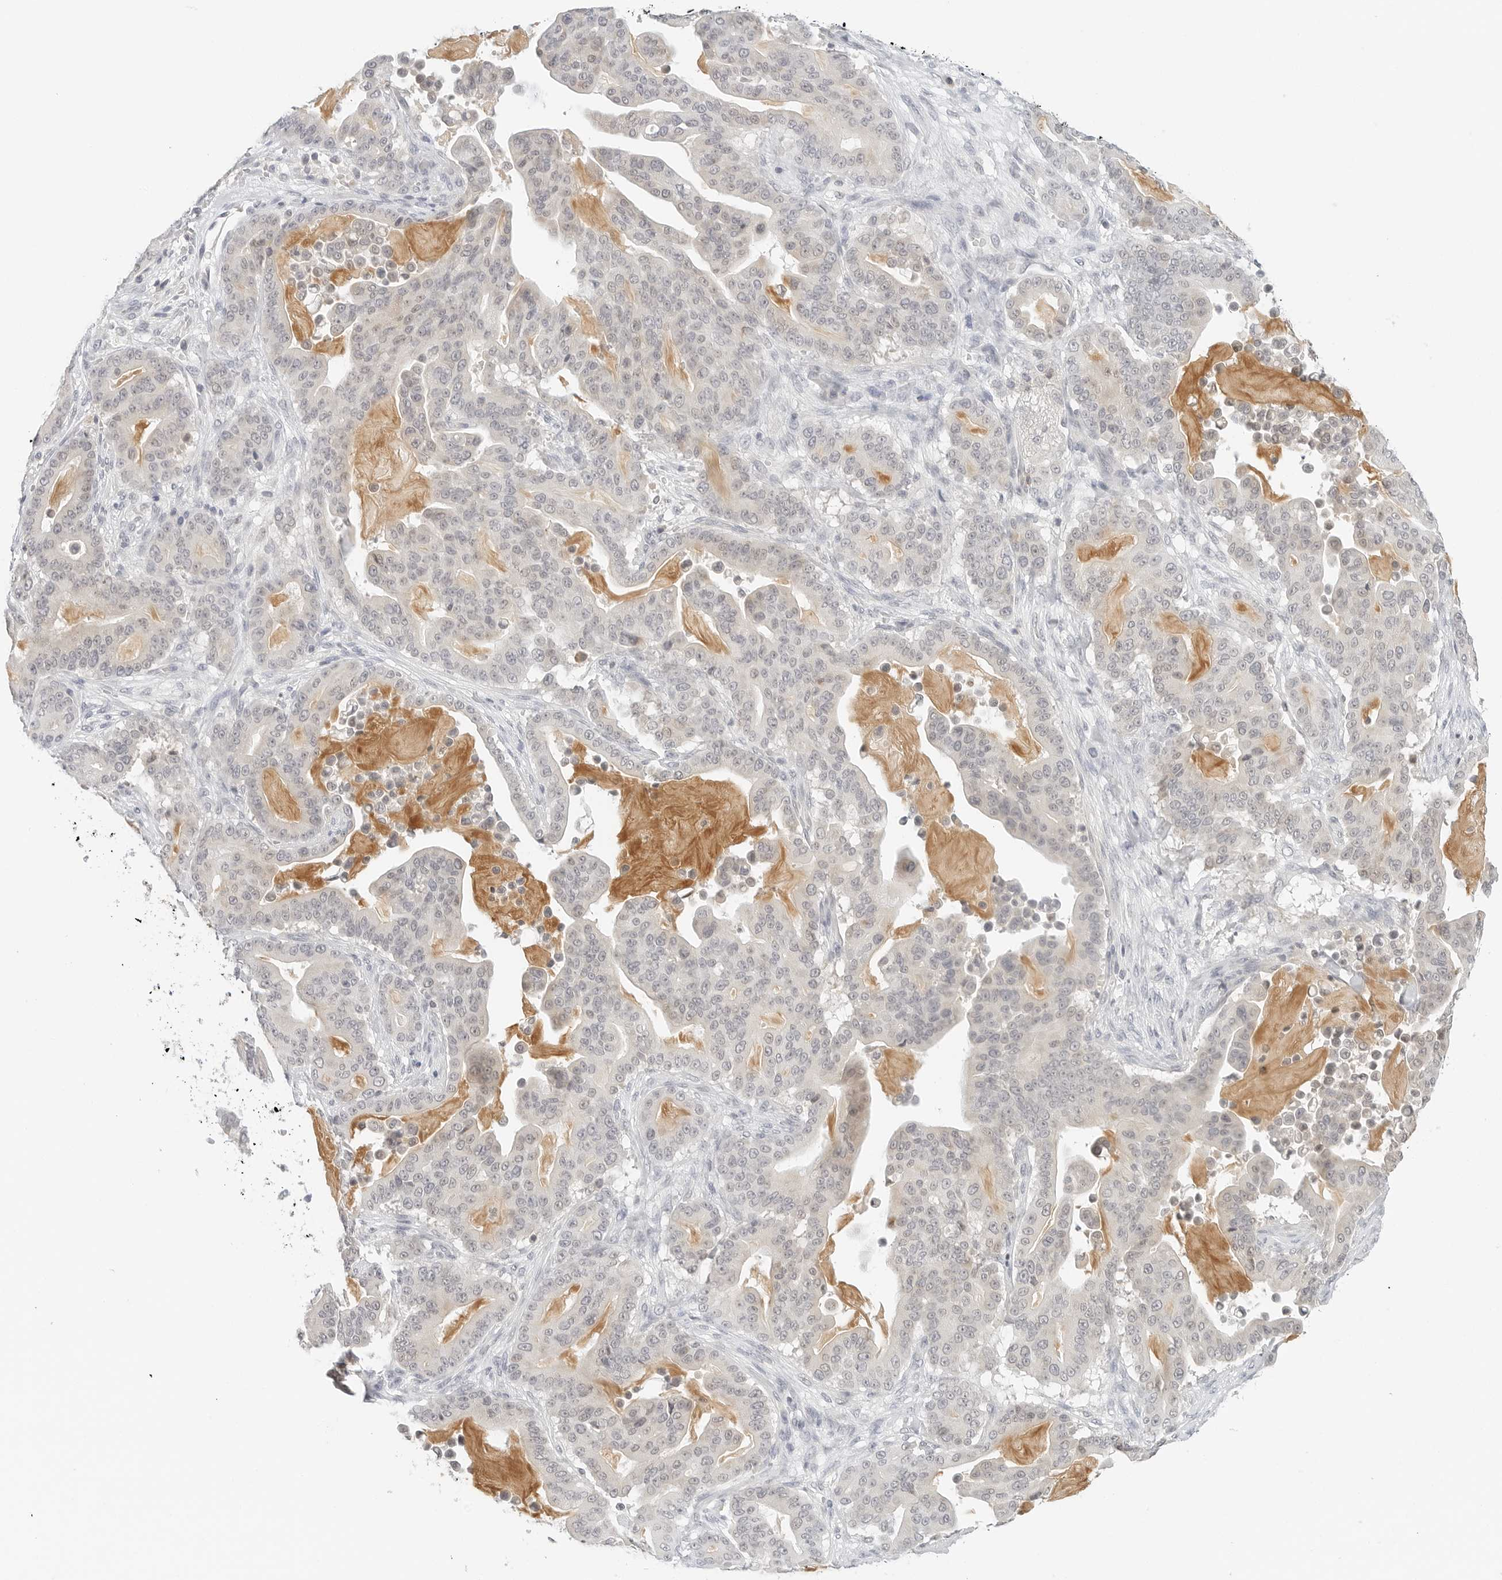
{"staining": {"intensity": "negative", "quantity": "none", "location": "none"}, "tissue": "pancreatic cancer", "cell_type": "Tumor cells", "image_type": "cancer", "snomed": [{"axis": "morphology", "description": "Adenocarcinoma, NOS"}, {"axis": "topography", "description": "Pancreas"}], "caption": "The immunohistochemistry (IHC) image has no significant expression in tumor cells of pancreatic cancer (adenocarcinoma) tissue. (Stains: DAB (3,3'-diaminobenzidine) IHC with hematoxylin counter stain, Microscopy: brightfield microscopy at high magnification).", "gene": "NEO1", "patient": {"sex": "male", "age": 63}}